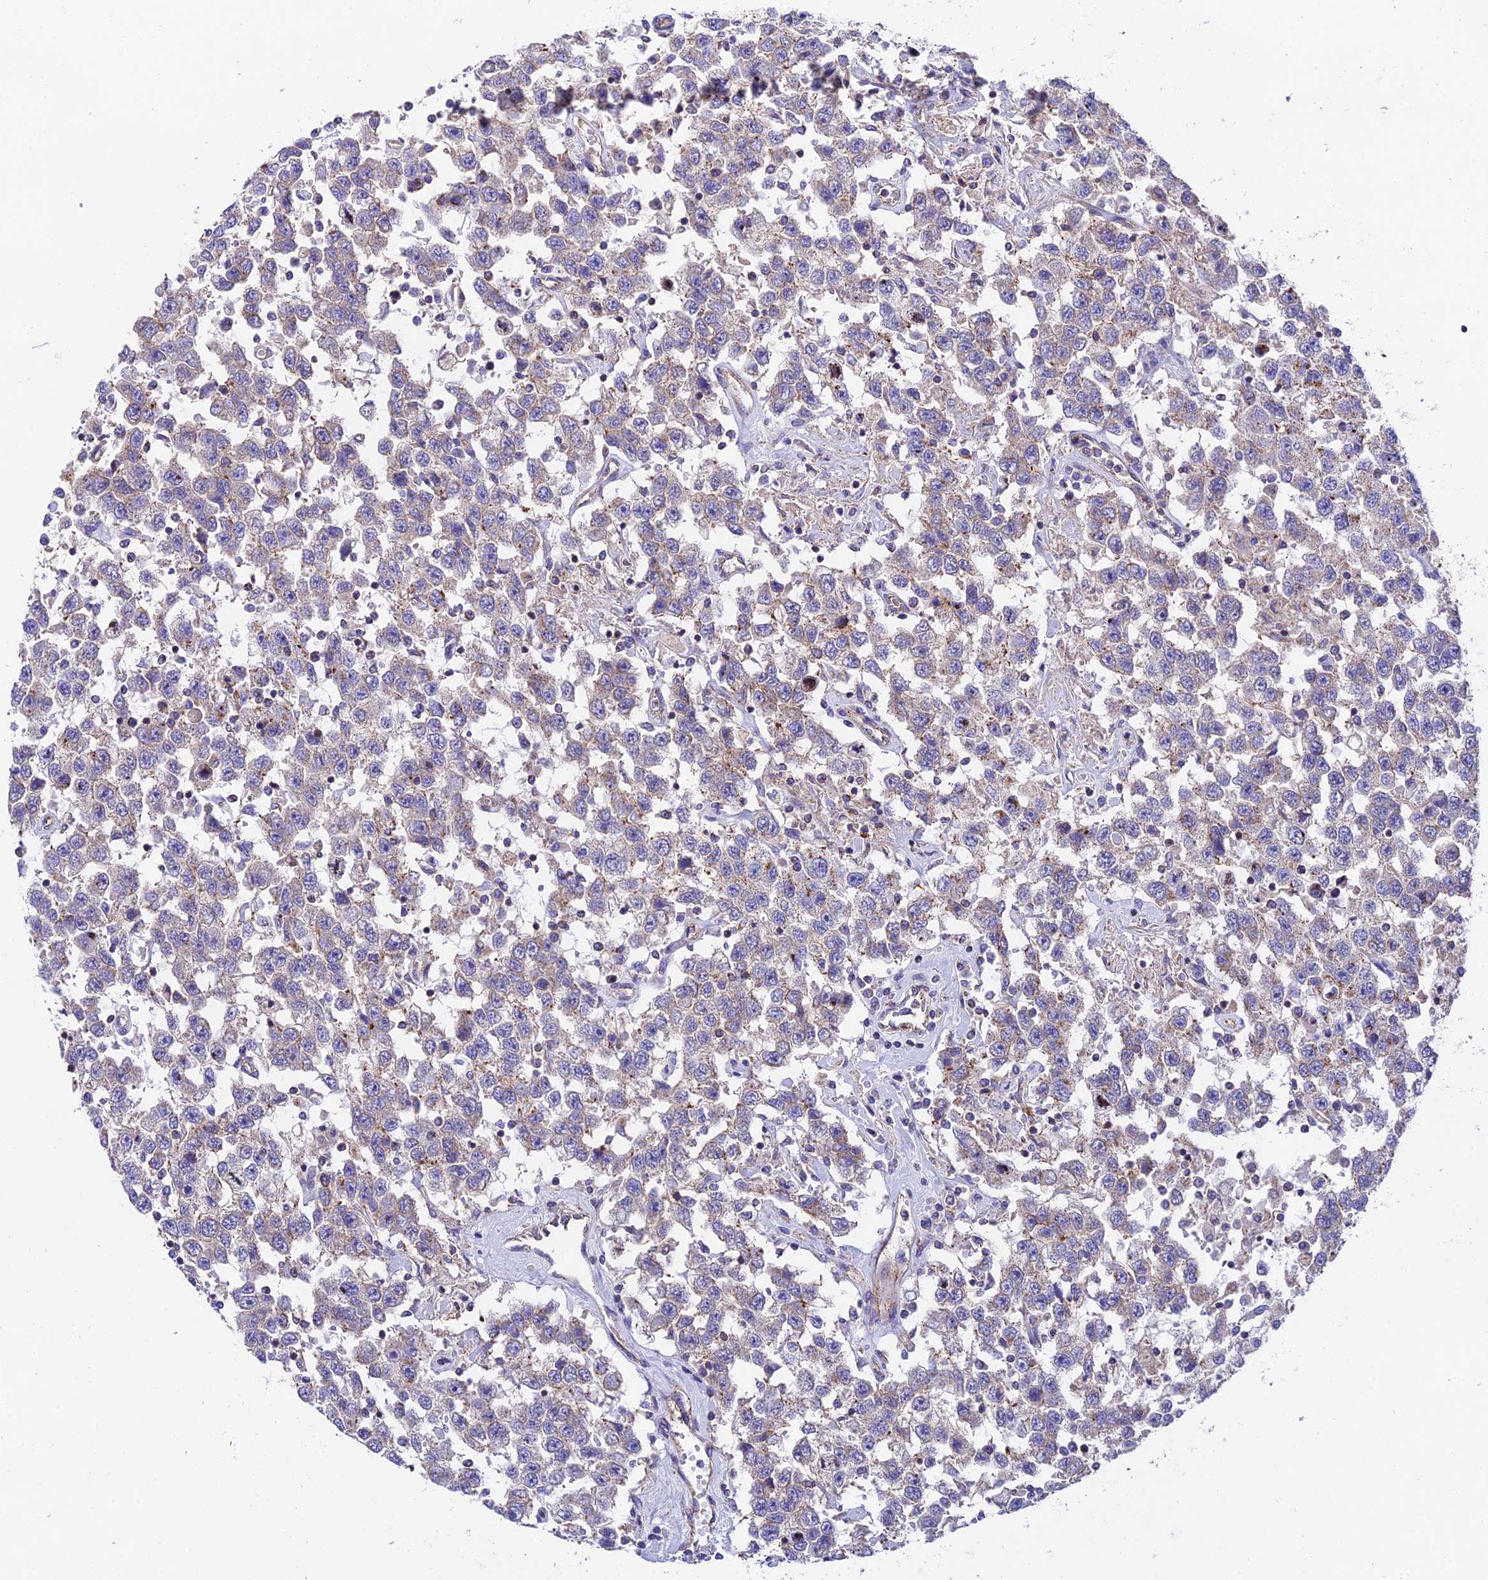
{"staining": {"intensity": "weak", "quantity": "25%-75%", "location": "cytoplasmic/membranous"}, "tissue": "testis cancer", "cell_type": "Tumor cells", "image_type": "cancer", "snomed": [{"axis": "morphology", "description": "Seminoma, NOS"}, {"axis": "topography", "description": "Testis"}], "caption": "An immunohistochemistry (IHC) image of tumor tissue is shown. Protein staining in brown shows weak cytoplasmic/membranous positivity in testis cancer within tumor cells.", "gene": "QRFP", "patient": {"sex": "male", "age": 41}}